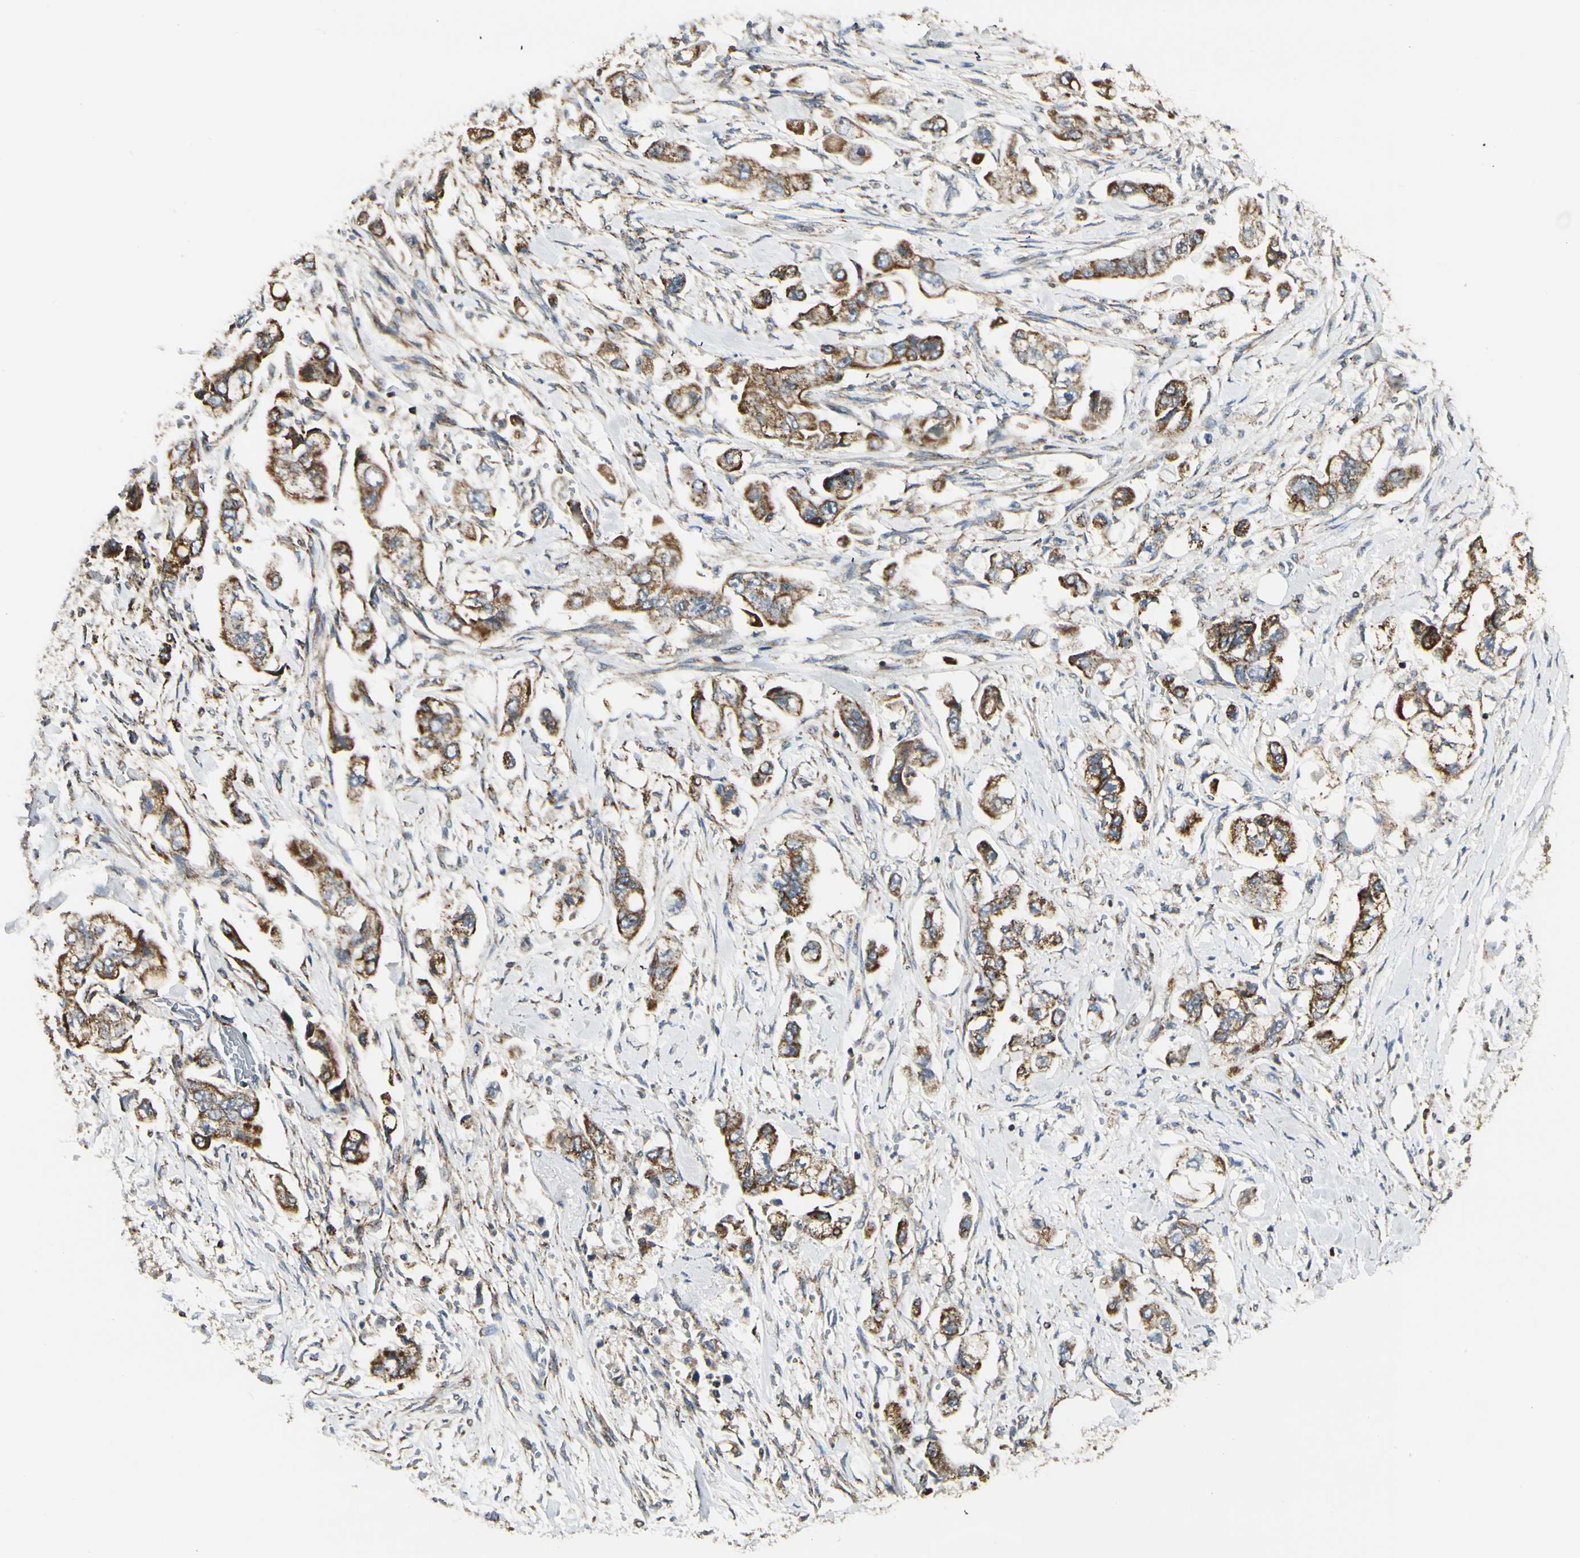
{"staining": {"intensity": "strong", "quantity": ">75%", "location": "cytoplasmic/membranous"}, "tissue": "stomach cancer", "cell_type": "Tumor cells", "image_type": "cancer", "snomed": [{"axis": "morphology", "description": "Adenocarcinoma, NOS"}, {"axis": "topography", "description": "Stomach"}], "caption": "Tumor cells display high levels of strong cytoplasmic/membranous staining in approximately >75% of cells in human adenocarcinoma (stomach). The staining was performed using DAB to visualize the protein expression in brown, while the nuclei were stained in blue with hematoxylin (Magnification: 20x).", "gene": "ANKS6", "patient": {"sex": "male", "age": 62}}